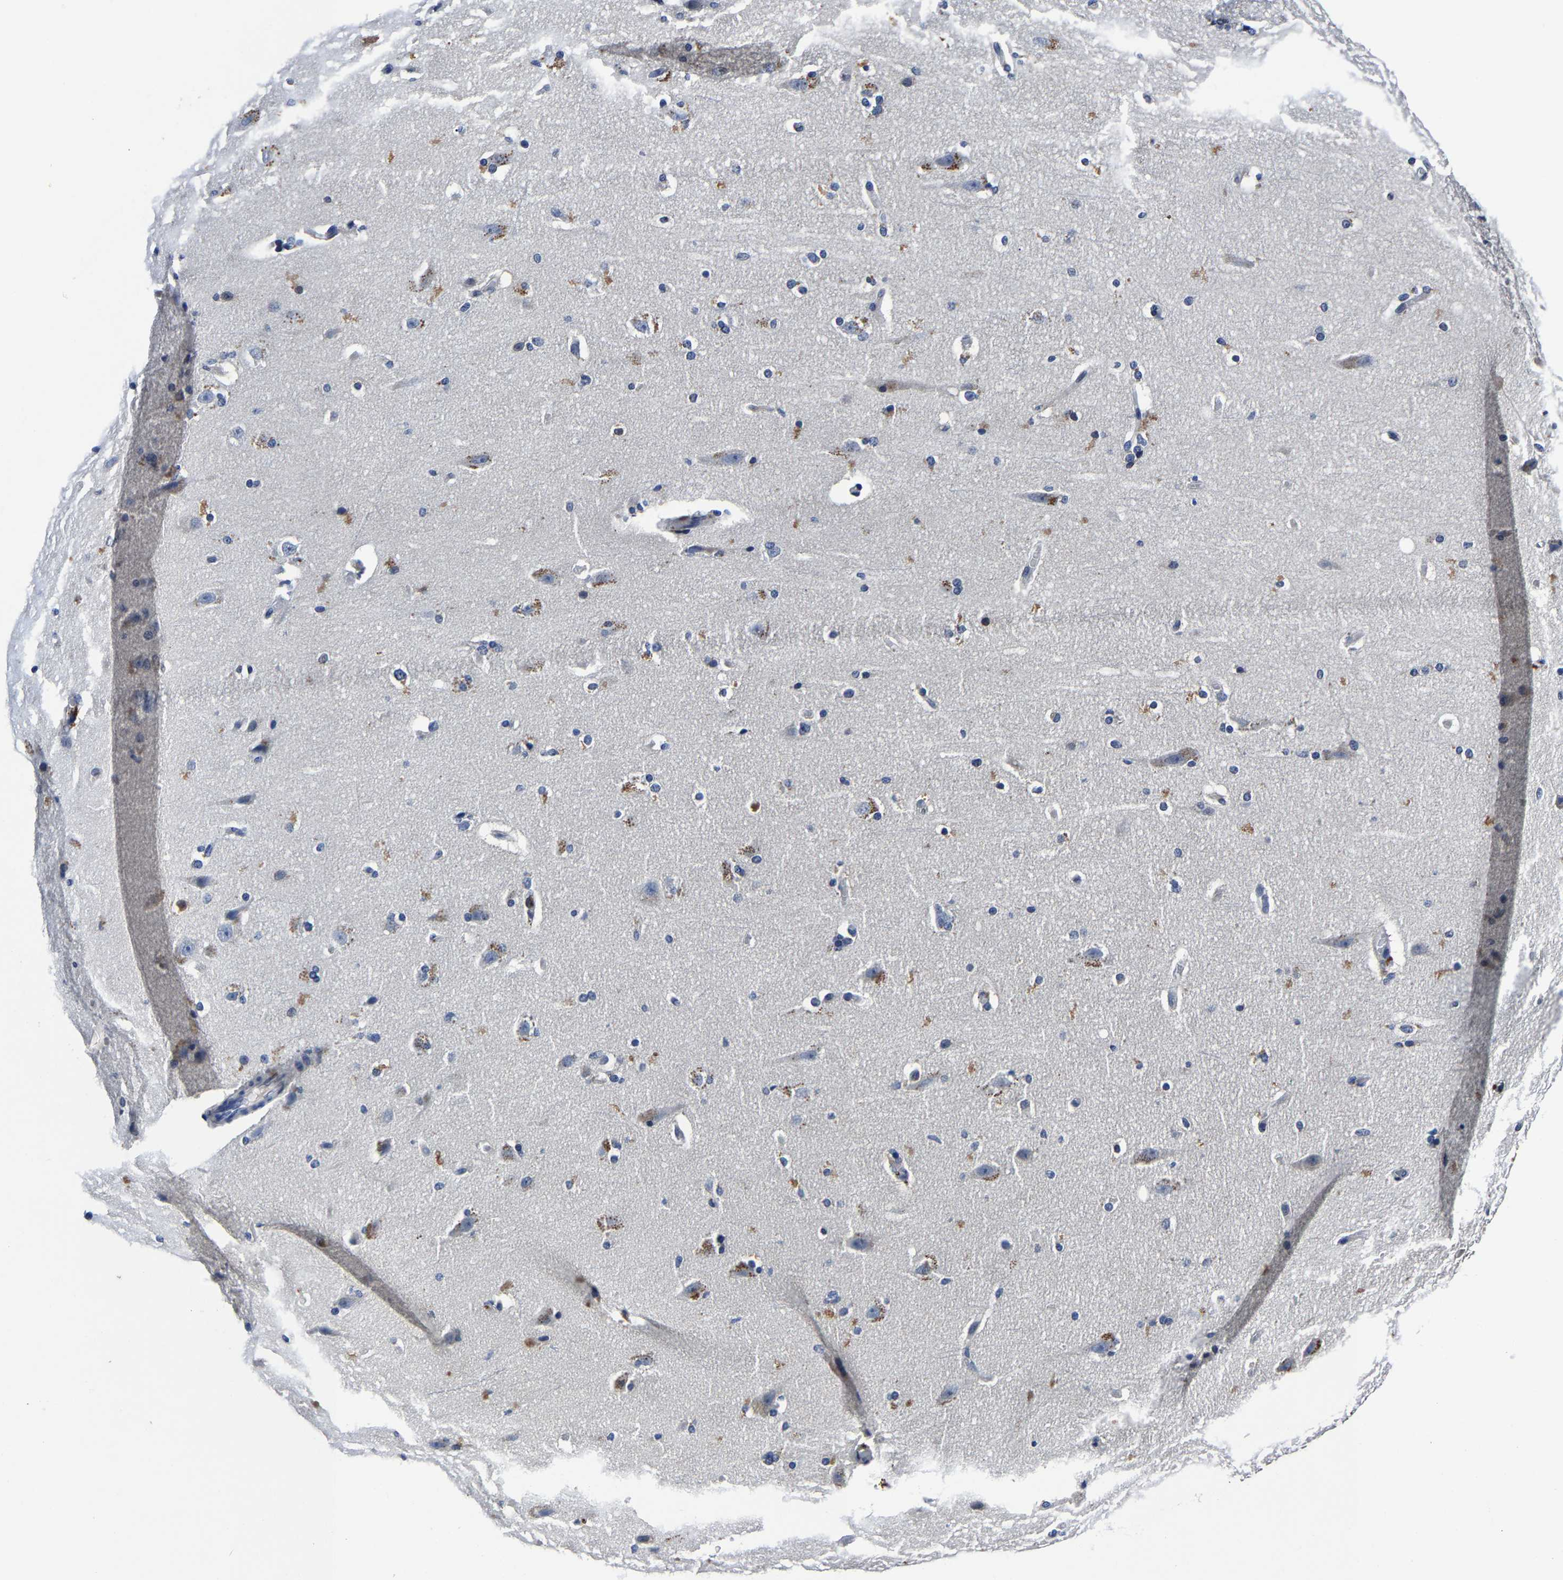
{"staining": {"intensity": "negative", "quantity": "none", "location": "none"}, "tissue": "cerebral cortex", "cell_type": "Endothelial cells", "image_type": "normal", "snomed": [{"axis": "morphology", "description": "Normal tissue, NOS"}, {"axis": "topography", "description": "Cerebral cortex"}, {"axis": "topography", "description": "Hippocampus"}], "caption": "The micrograph demonstrates no staining of endothelial cells in benign cerebral cortex.", "gene": "PSPH", "patient": {"sex": "female", "age": 19}}